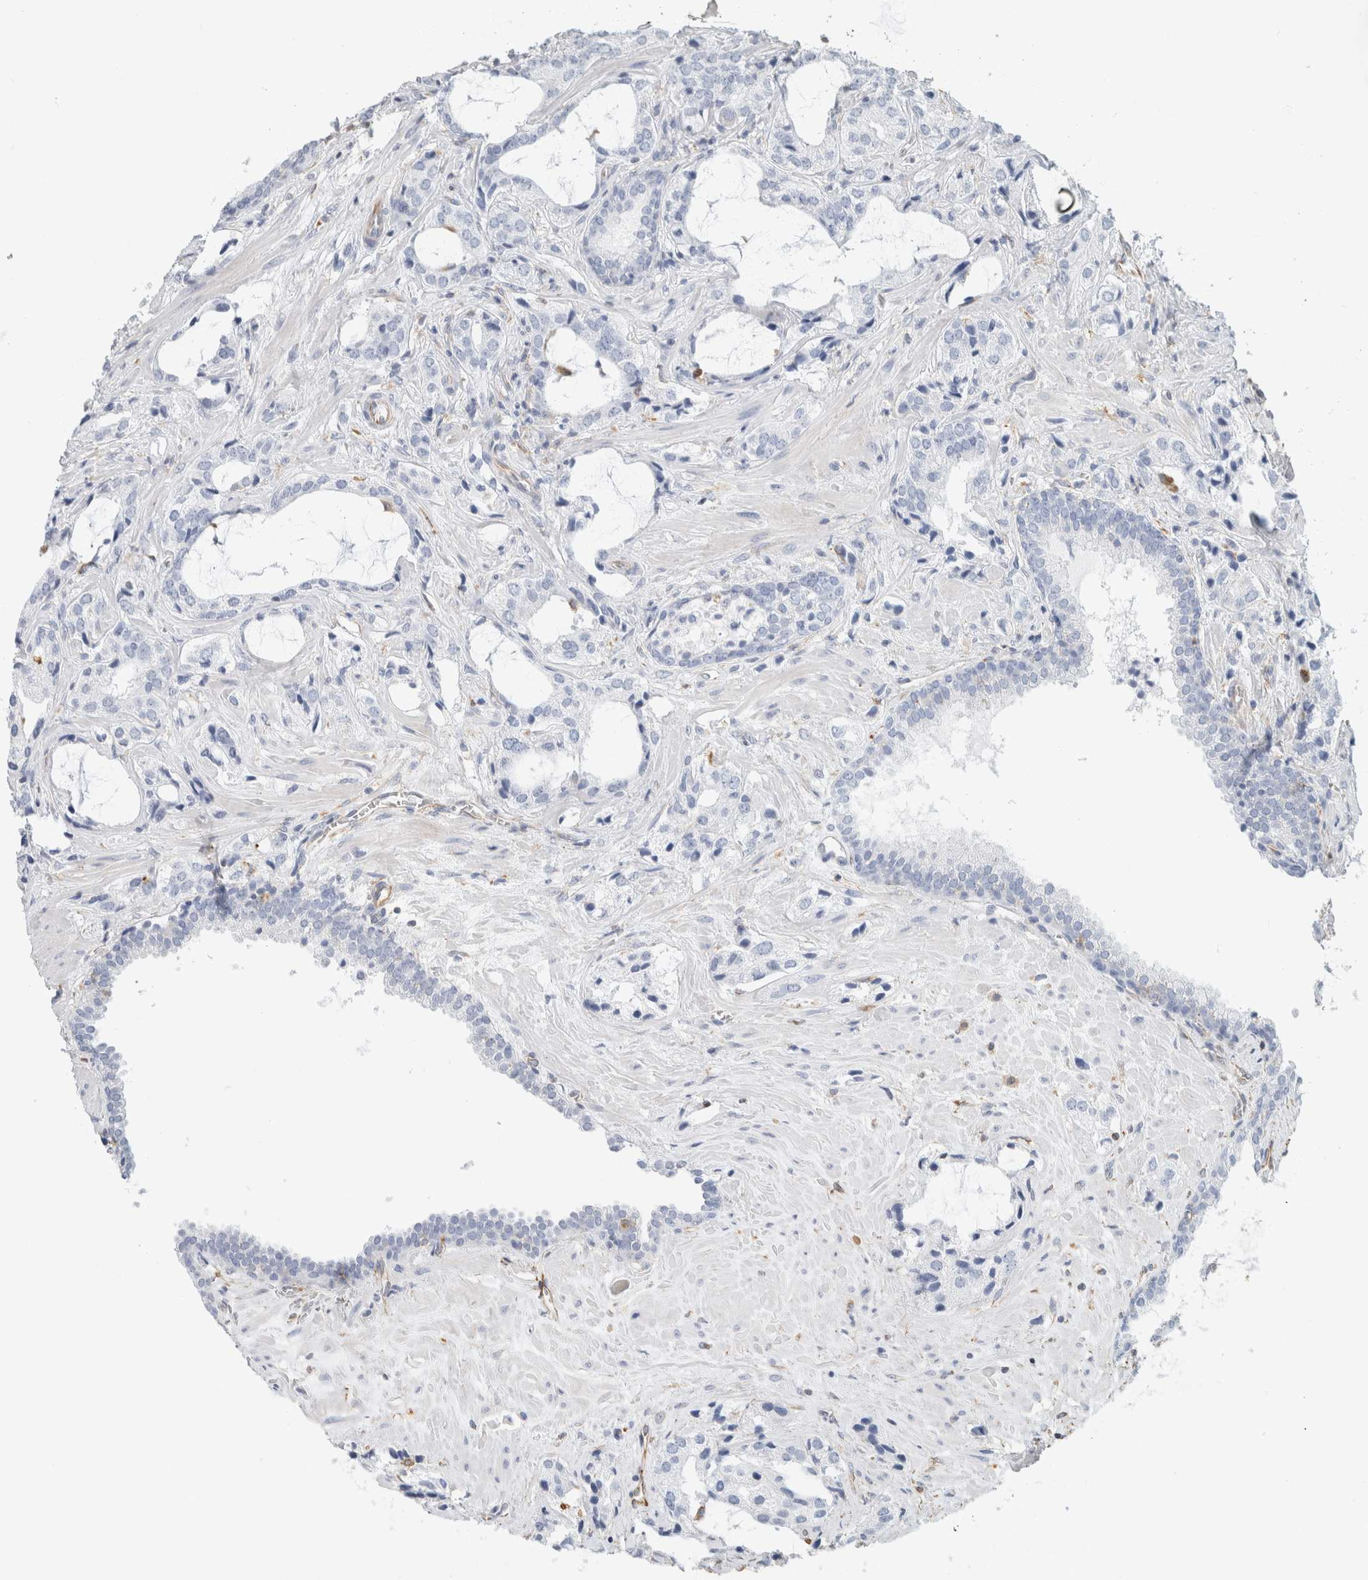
{"staining": {"intensity": "negative", "quantity": "none", "location": "none"}, "tissue": "prostate cancer", "cell_type": "Tumor cells", "image_type": "cancer", "snomed": [{"axis": "morphology", "description": "Adenocarcinoma, High grade"}, {"axis": "topography", "description": "Prostate"}], "caption": "This is an immunohistochemistry histopathology image of high-grade adenocarcinoma (prostate). There is no positivity in tumor cells.", "gene": "LY86", "patient": {"sex": "male", "age": 66}}